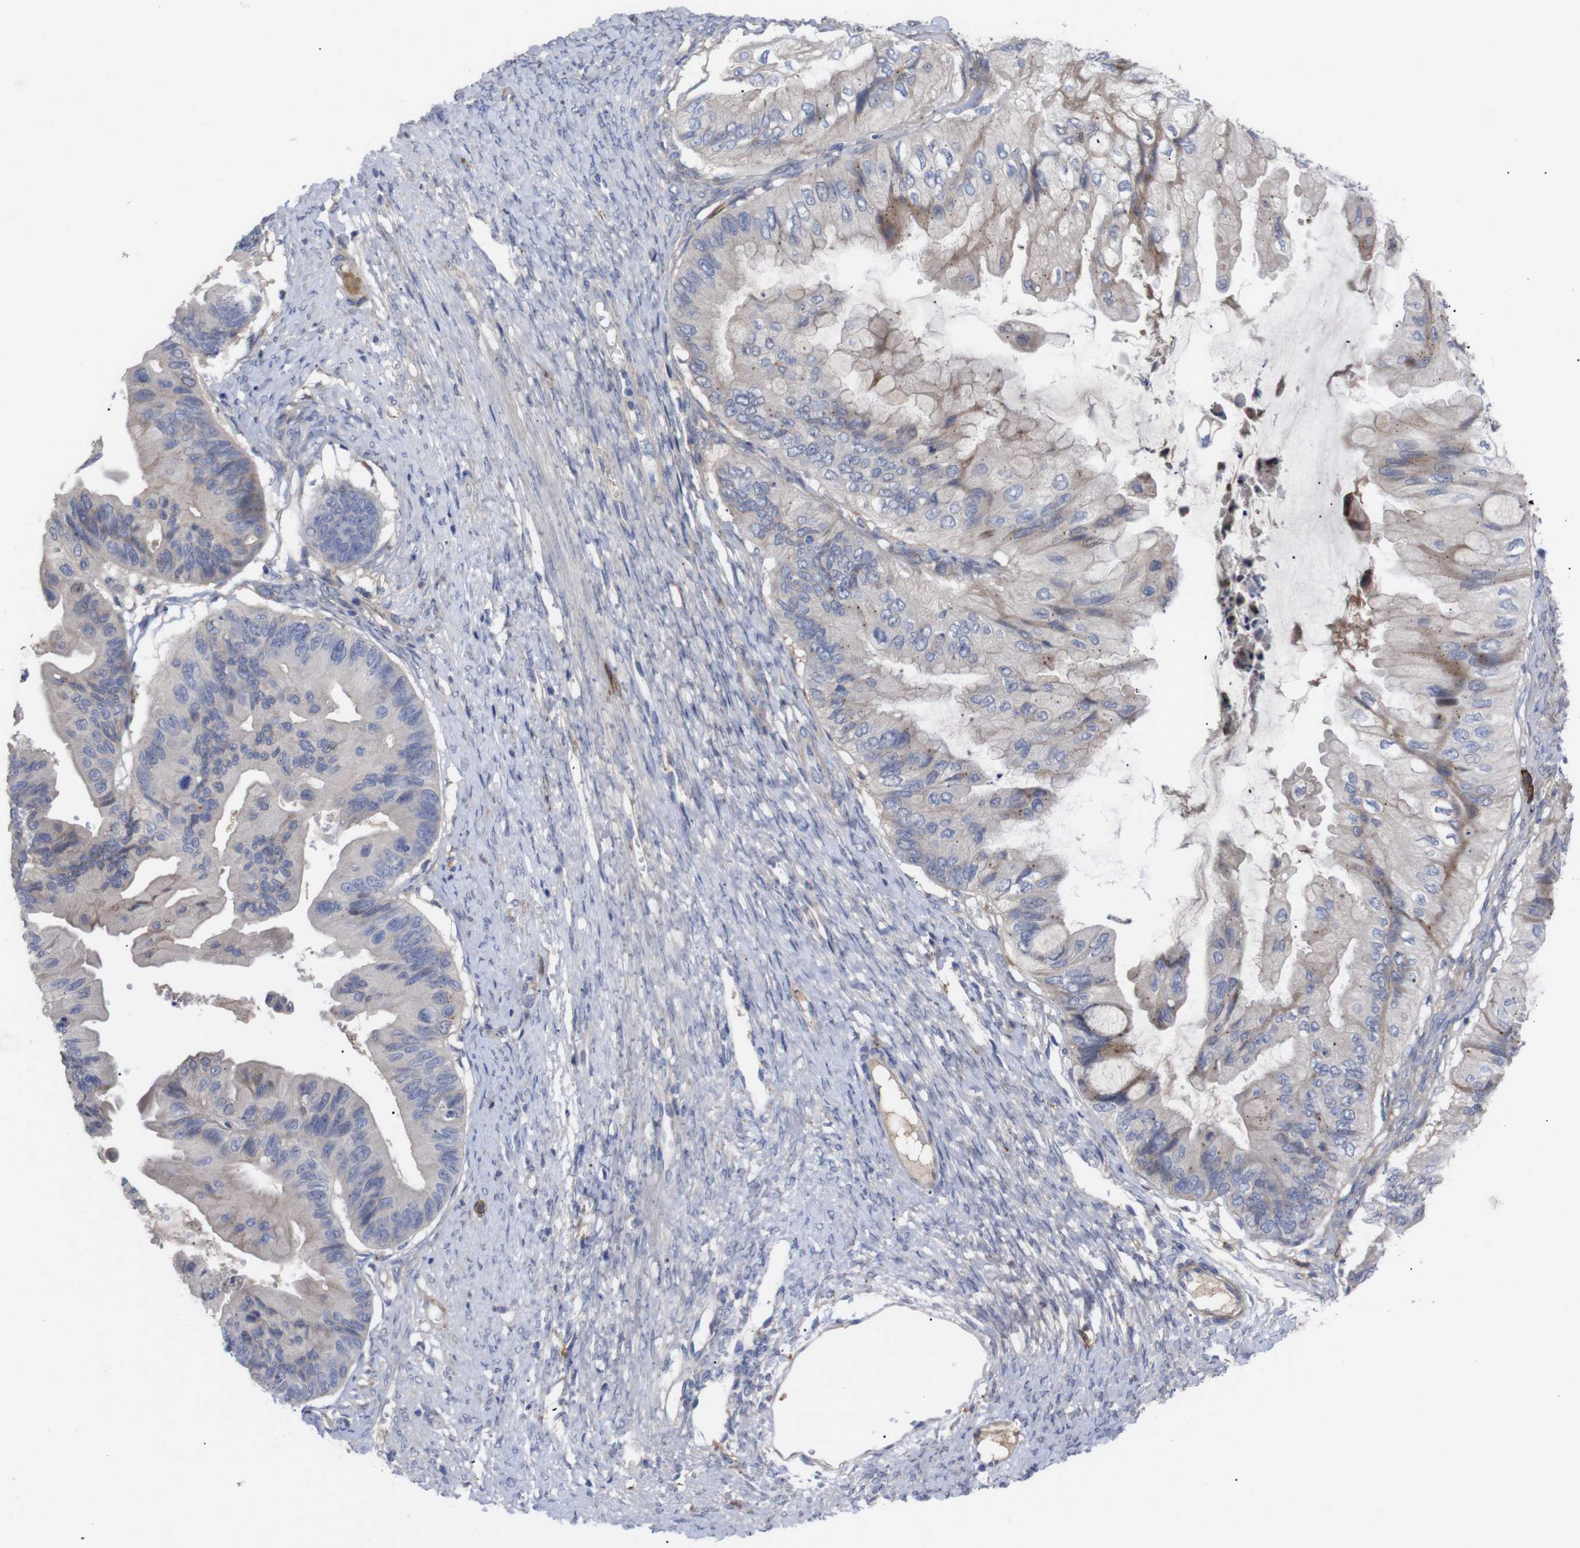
{"staining": {"intensity": "moderate", "quantity": ">75%", "location": "cytoplasmic/membranous"}, "tissue": "ovarian cancer", "cell_type": "Tumor cells", "image_type": "cancer", "snomed": [{"axis": "morphology", "description": "Cystadenocarcinoma, mucinous, NOS"}, {"axis": "topography", "description": "Ovary"}], "caption": "About >75% of tumor cells in ovarian cancer (mucinous cystadenocarcinoma) demonstrate moderate cytoplasmic/membranous protein expression as visualized by brown immunohistochemical staining.", "gene": "C5AR1", "patient": {"sex": "female", "age": 61}}